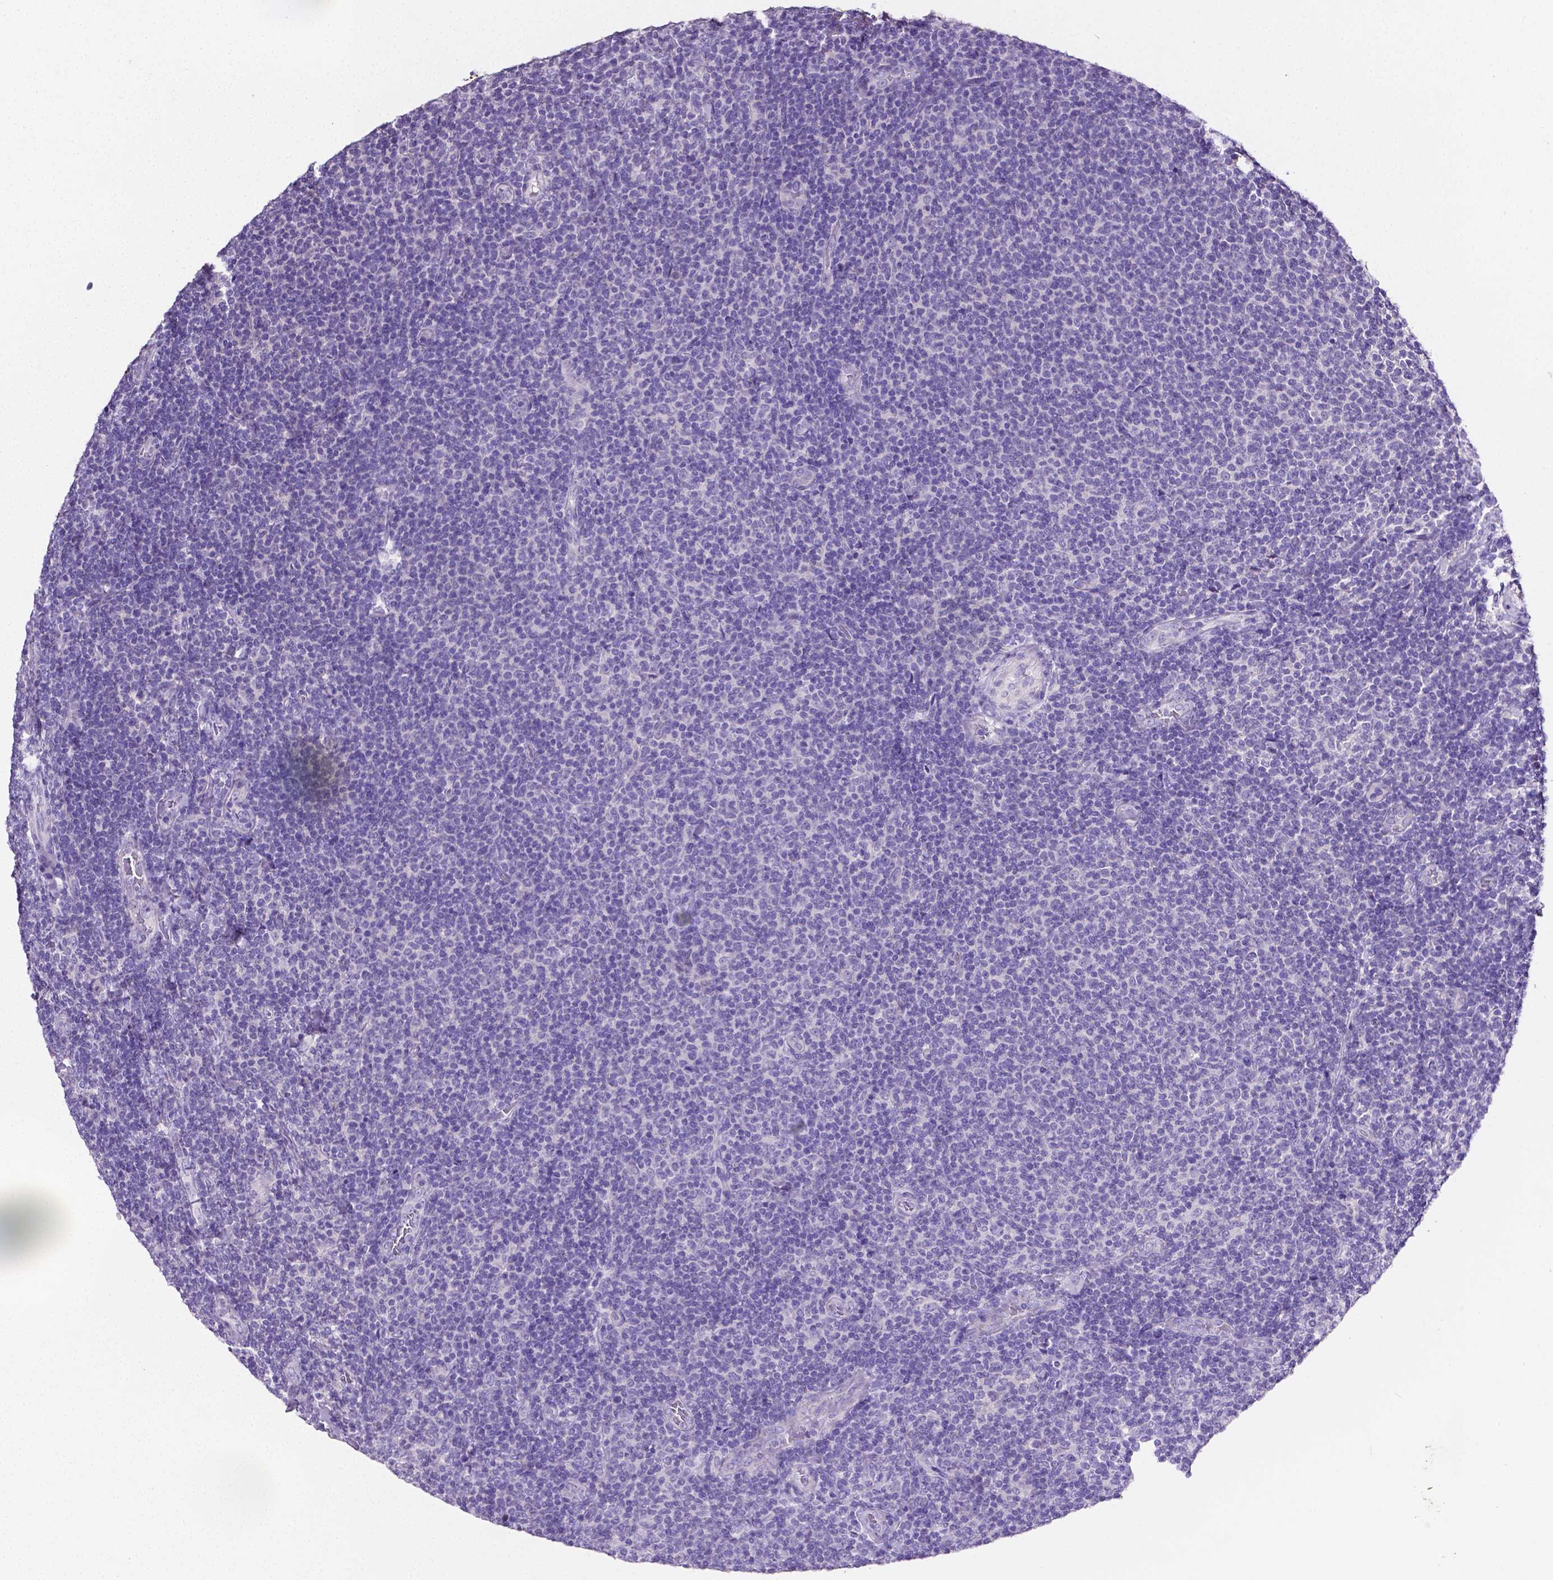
{"staining": {"intensity": "negative", "quantity": "none", "location": "none"}, "tissue": "lymphoma", "cell_type": "Tumor cells", "image_type": "cancer", "snomed": [{"axis": "morphology", "description": "Malignant lymphoma, non-Hodgkin's type, Low grade"}, {"axis": "topography", "description": "Lymph node"}], "caption": "Tumor cells are negative for protein expression in human lymphoma.", "gene": "SLC22A2", "patient": {"sex": "male", "age": 52}}